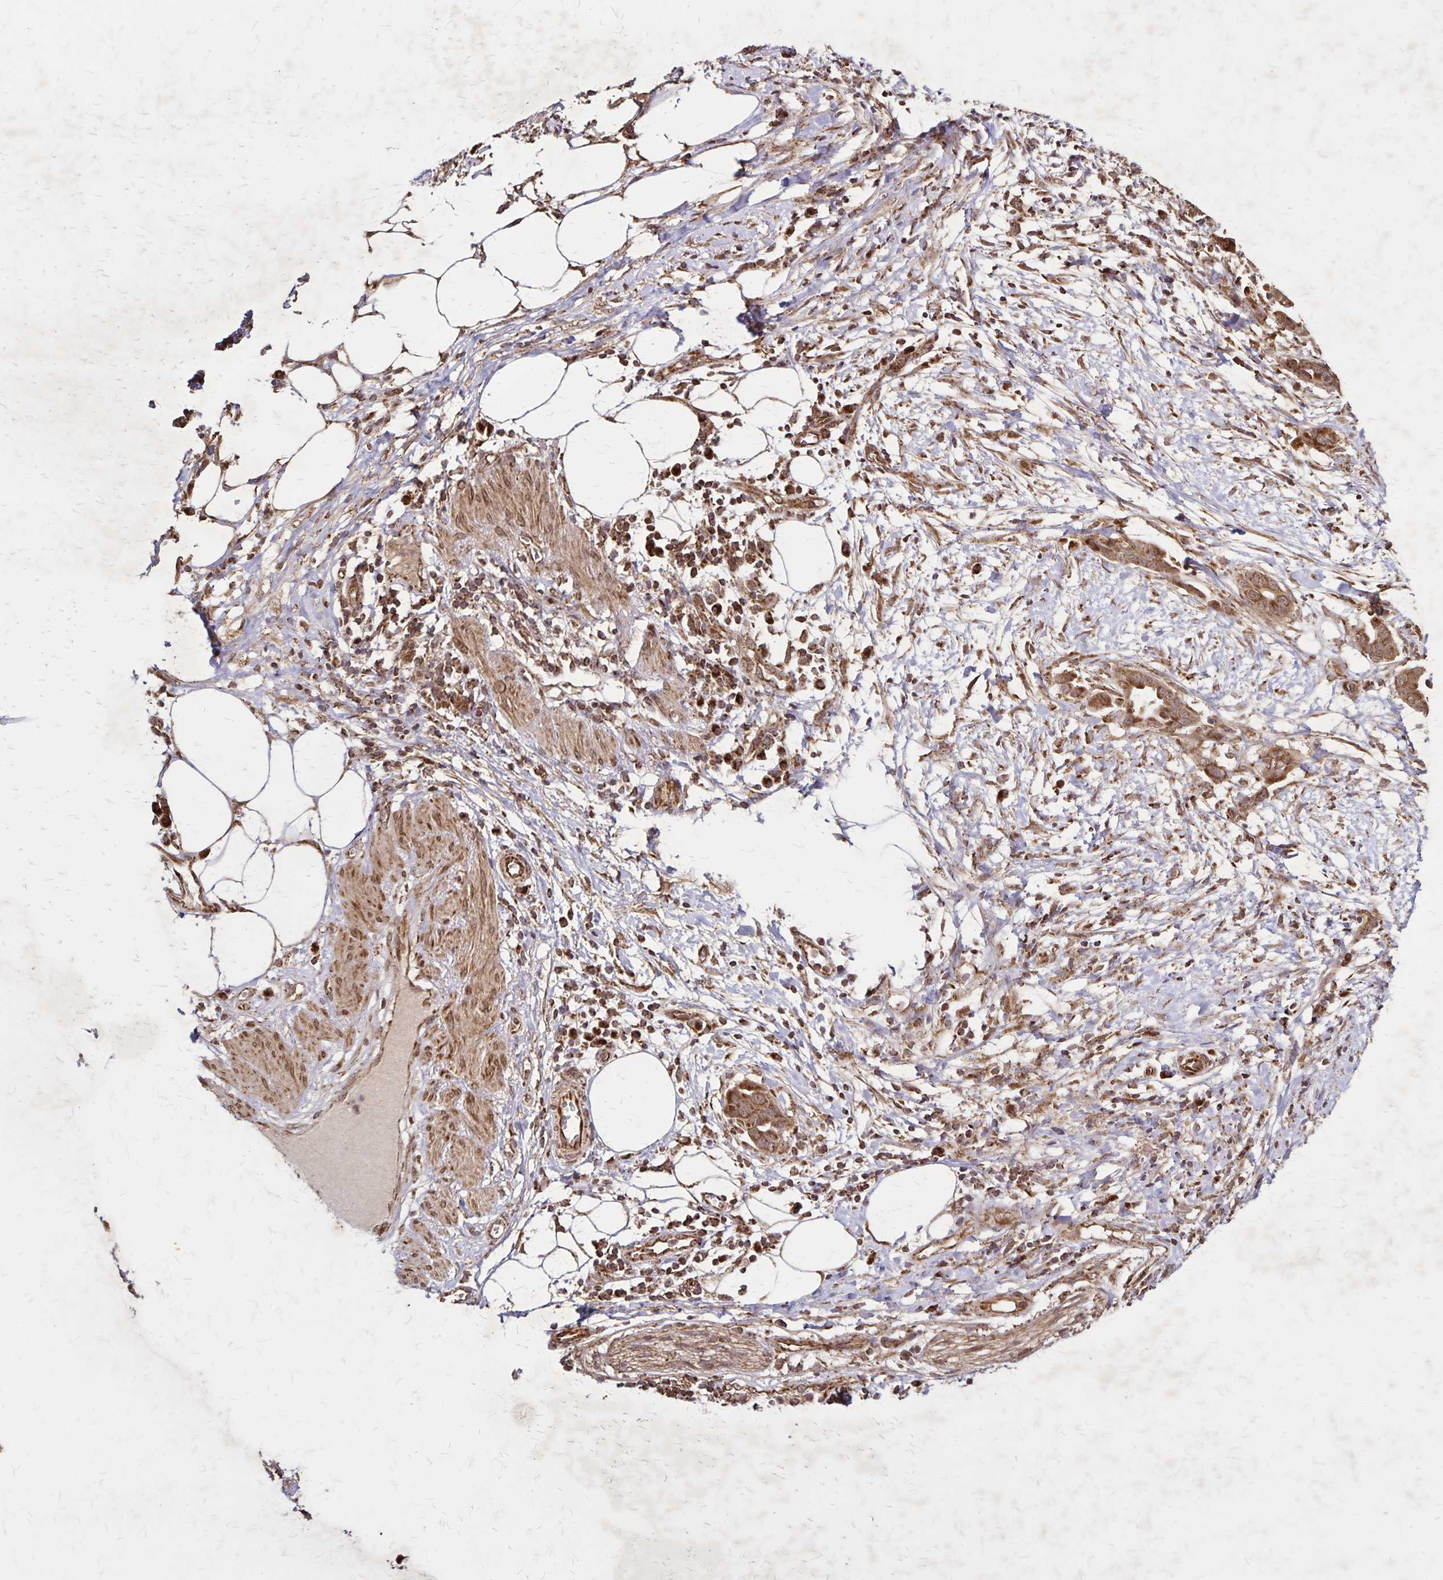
{"staining": {"intensity": "moderate", "quantity": ">75%", "location": "cytoplasmic/membranous"}, "tissue": "pancreatic cancer", "cell_type": "Tumor cells", "image_type": "cancer", "snomed": [{"axis": "morphology", "description": "Adenocarcinoma, NOS"}, {"axis": "topography", "description": "Pancreas"}], "caption": "The histopathology image displays staining of pancreatic cancer, revealing moderate cytoplasmic/membranous protein positivity (brown color) within tumor cells.", "gene": "NFS1", "patient": {"sex": "male", "age": 61}}